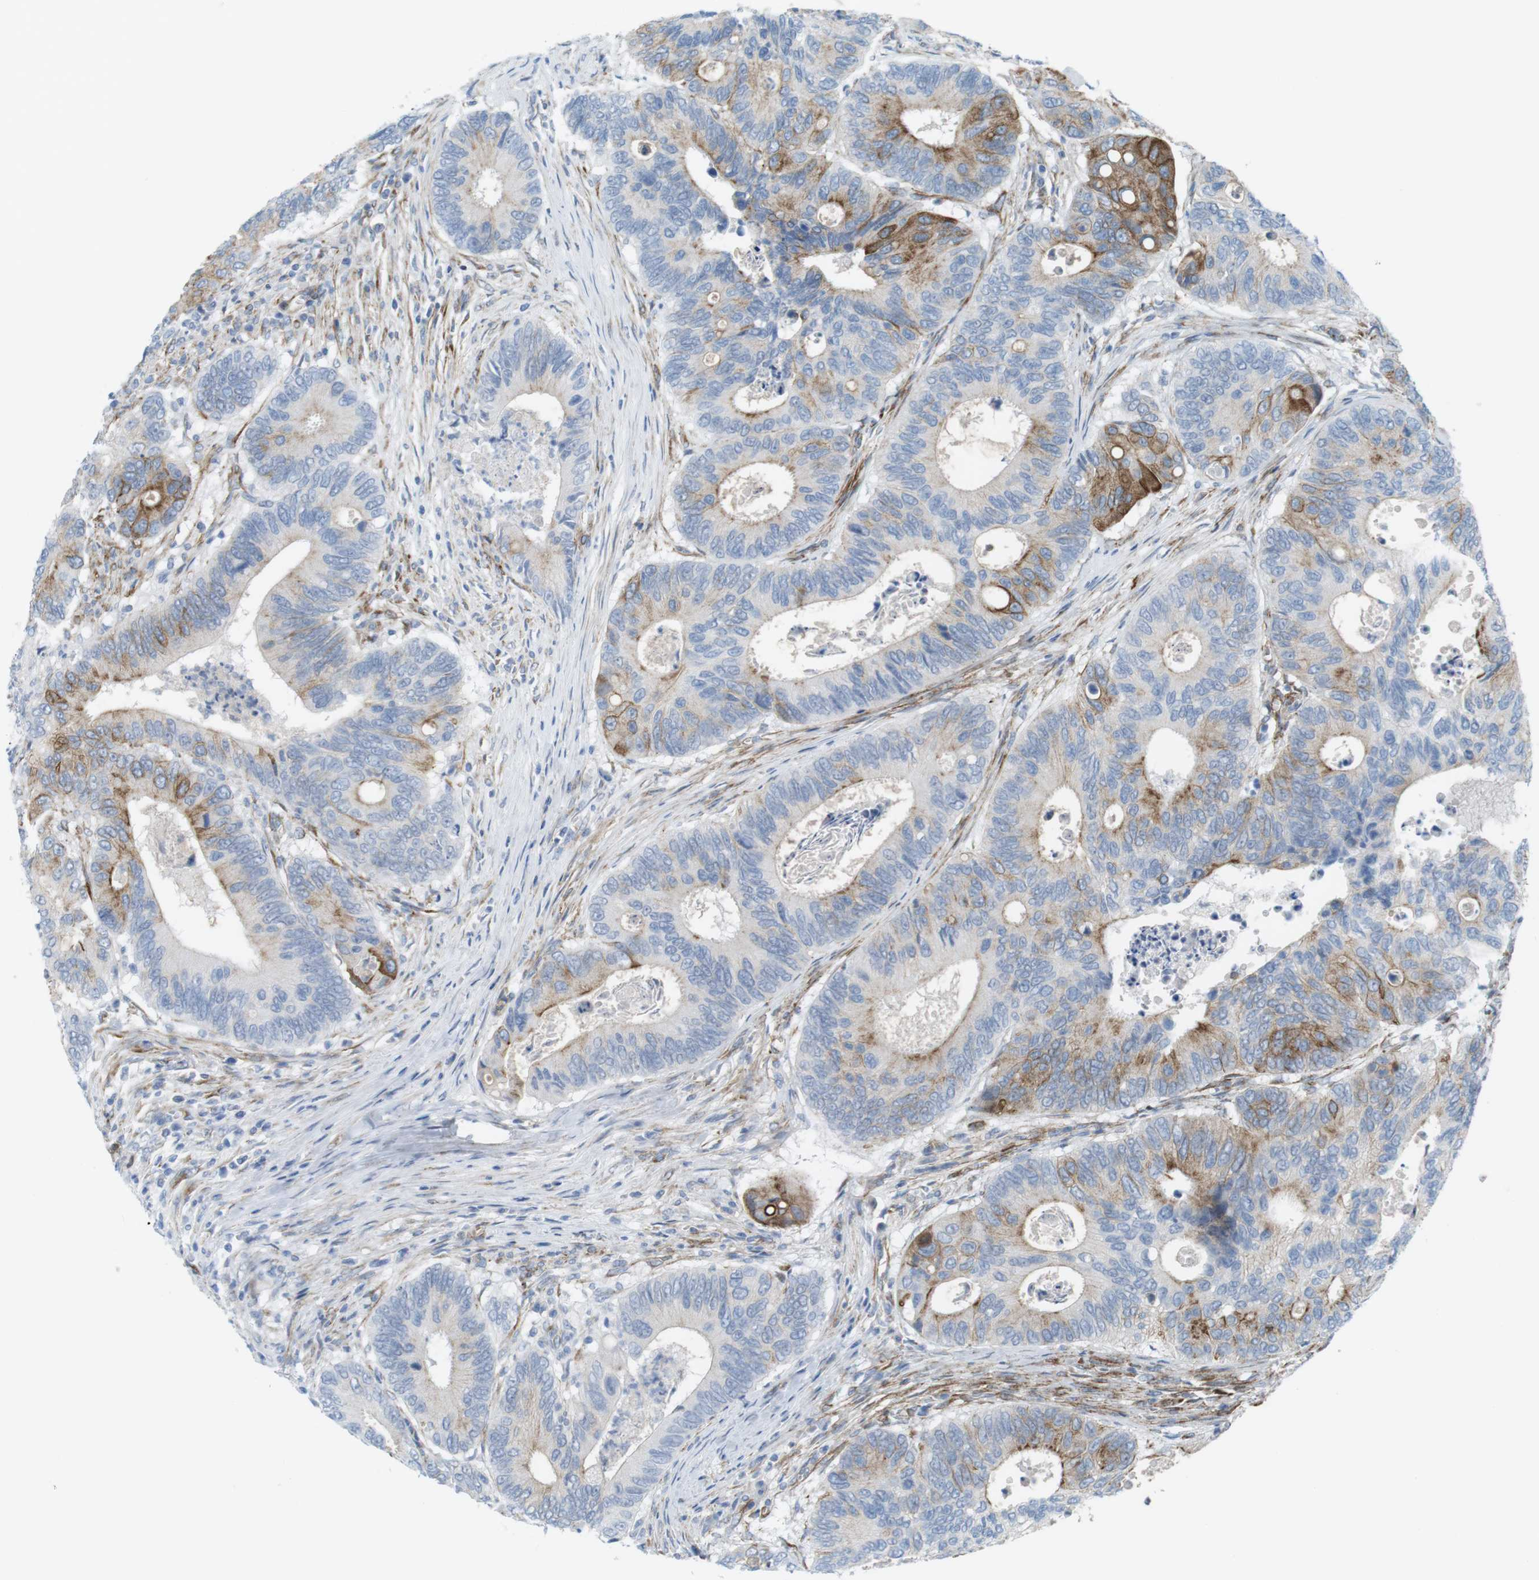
{"staining": {"intensity": "moderate", "quantity": "<25%", "location": "cytoplasmic/membranous"}, "tissue": "colorectal cancer", "cell_type": "Tumor cells", "image_type": "cancer", "snomed": [{"axis": "morphology", "description": "Inflammation, NOS"}, {"axis": "morphology", "description": "Adenocarcinoma, NOS"}, {"axis": "topography", "description": "Colon"}], "caption": "Tumor cells display moderate cytoplasmic/membranous expression in approximately <25% of cells in colorectal cancer. (brown staining indicates protein expression, while blue staining denotes nuclei).", "gene": "MYH9", "patient": {"sex": "male", "age": 72}}